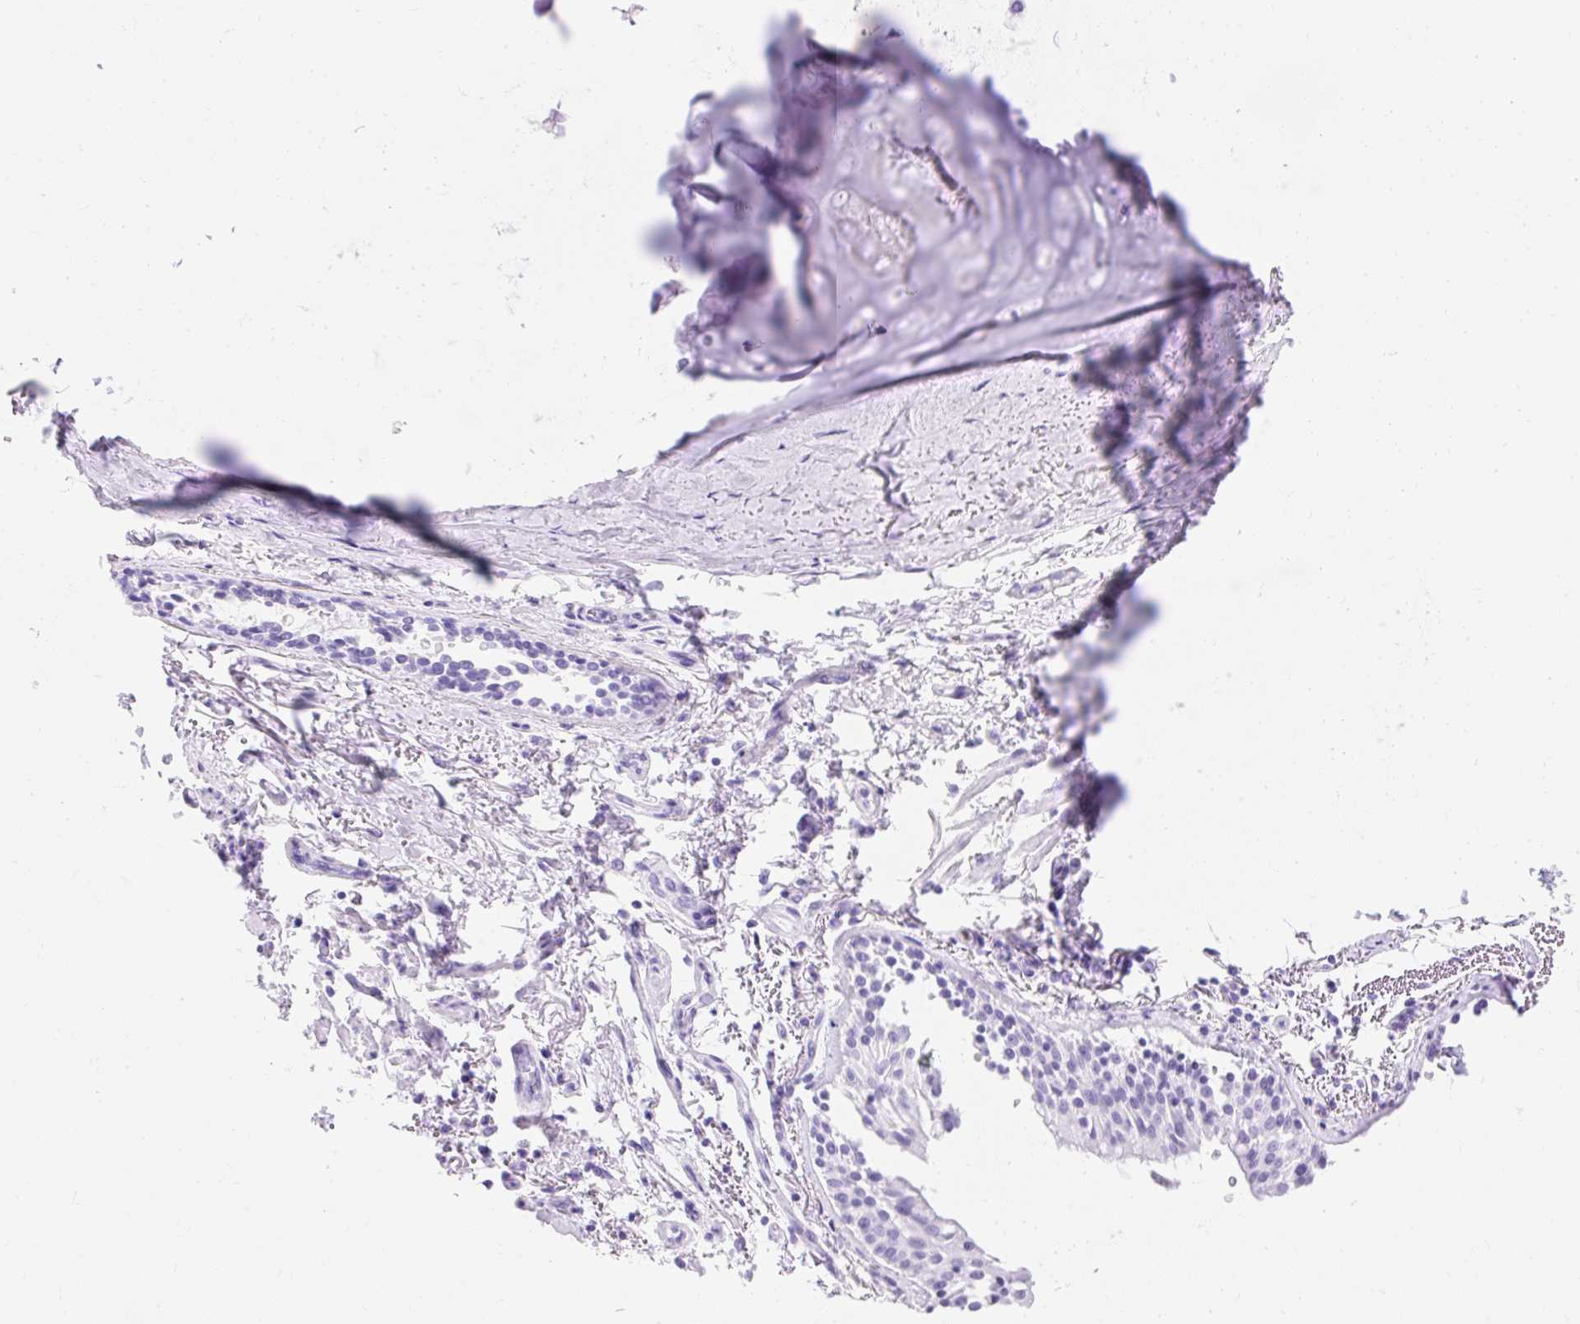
{"staining": {"intensity": "negative", "quantity": "none", "location": "none"}, "tissue": "bronchus", "cell_type": "Respiratory epithelial cells", "image_type": "normal", "snomed": [{"axis": "morphology", "description": "Normal tissue, NOS"}, {"axis": "topography", "description": "Bronchus"}], "caption": "DAB (3,3'-diaminobenzidine) immunohistochemical staining of benign bronchus demonstrates no significant positivity in respiratory epithelial cells.", "gene": "MBP", "patient": {"sex": "male", "age": 70}}